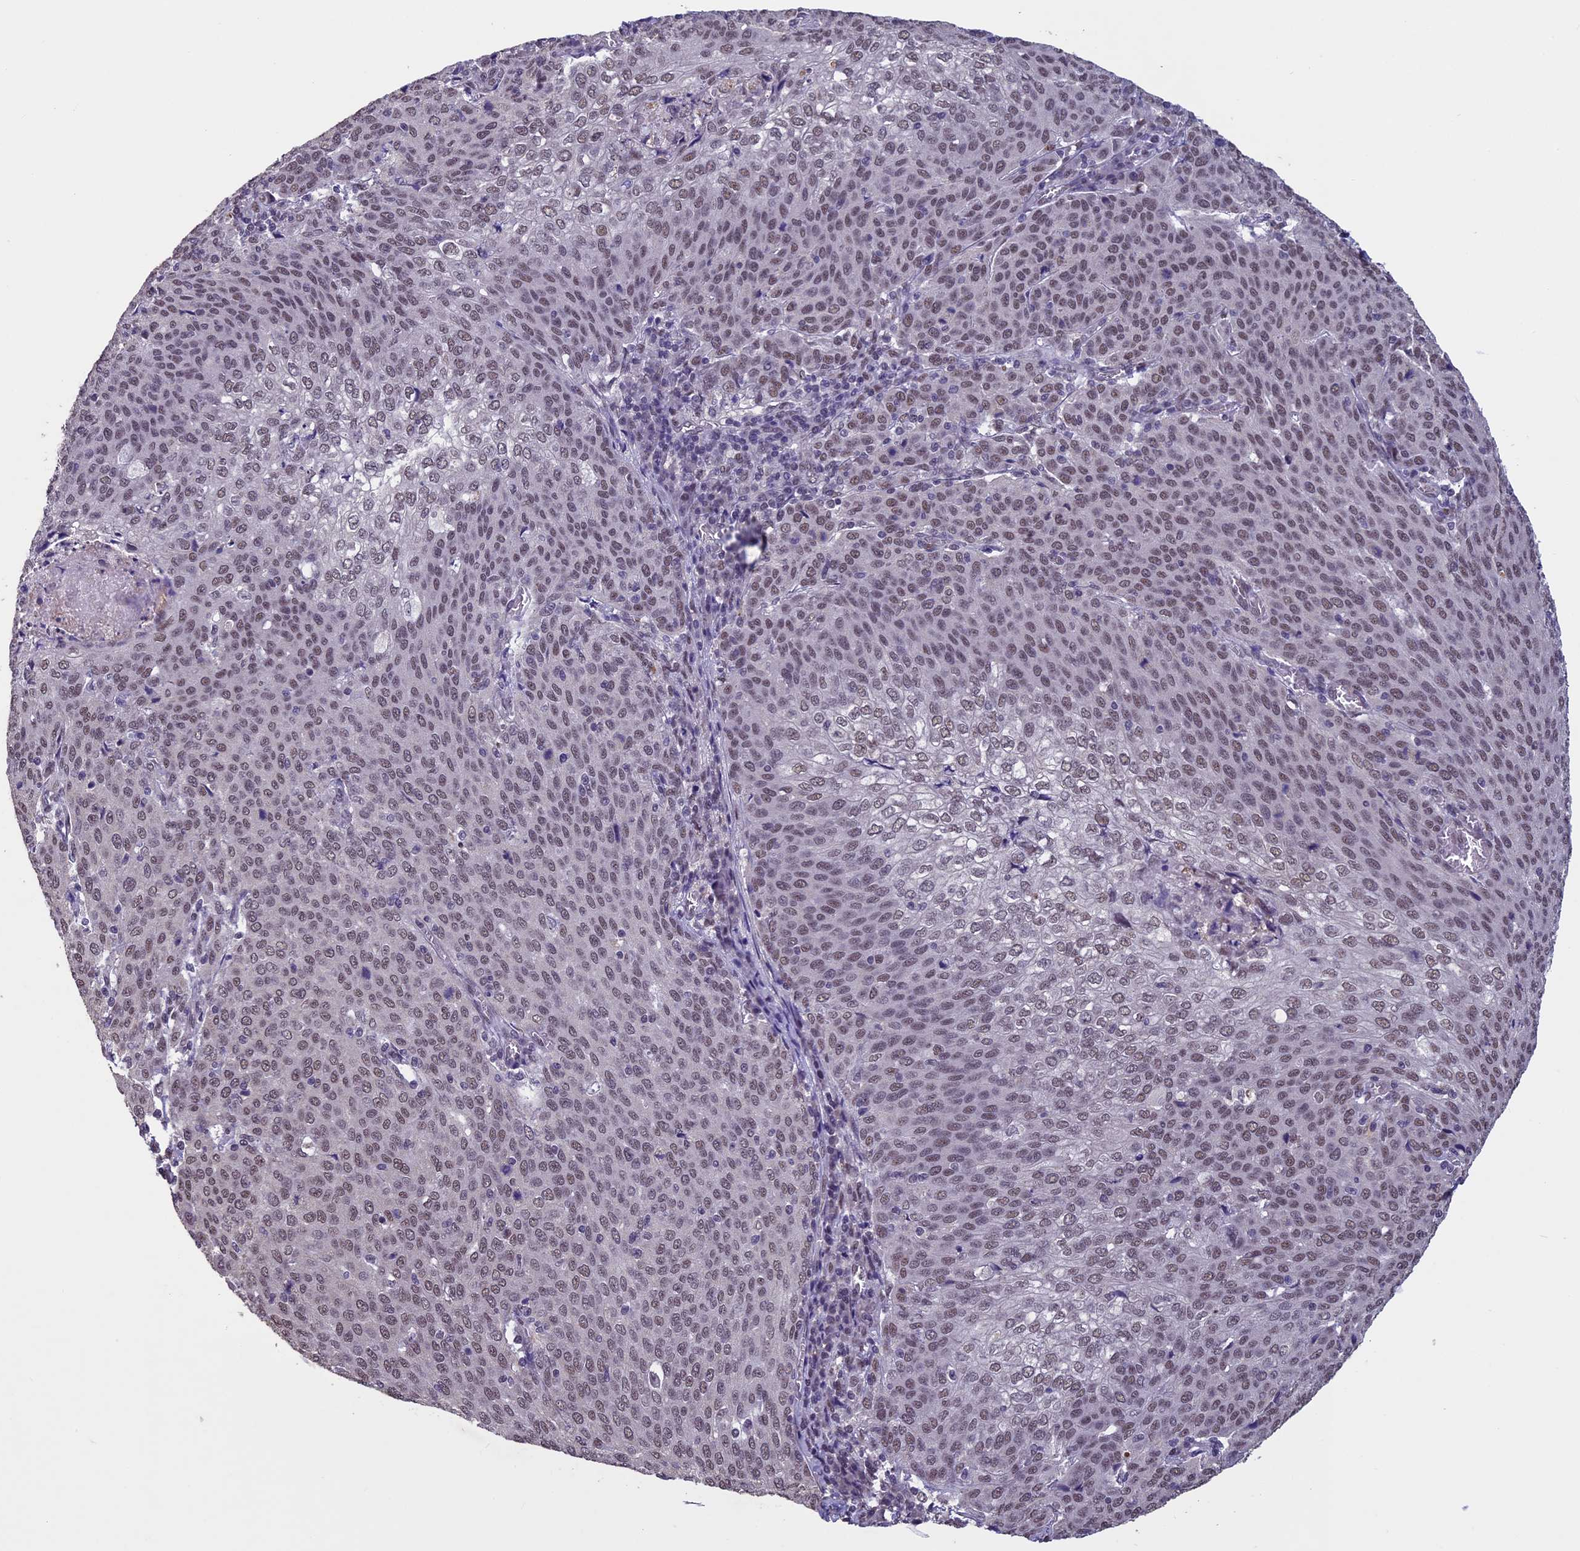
{"staining": {"intensity": "moderate", "quantity": ">75%", "location": "nuclear"}, "tissue": "cervical cancer", "cell_type": "Tumor cells", "image_type": "cancer", "snomed": [{"axis": "morphology", "description": "Squamous cell carcinoma, NOS"}, {"axis": "topography", "description": "Cervix"}], "caption": "The image displays a brown stain indicating the presence of a protein in the nuclear of tumor cells in cervical cancer (squamous cell carcinoma).", "gene": "RNF40", "patient": {"sex": "female", "age": 46}}